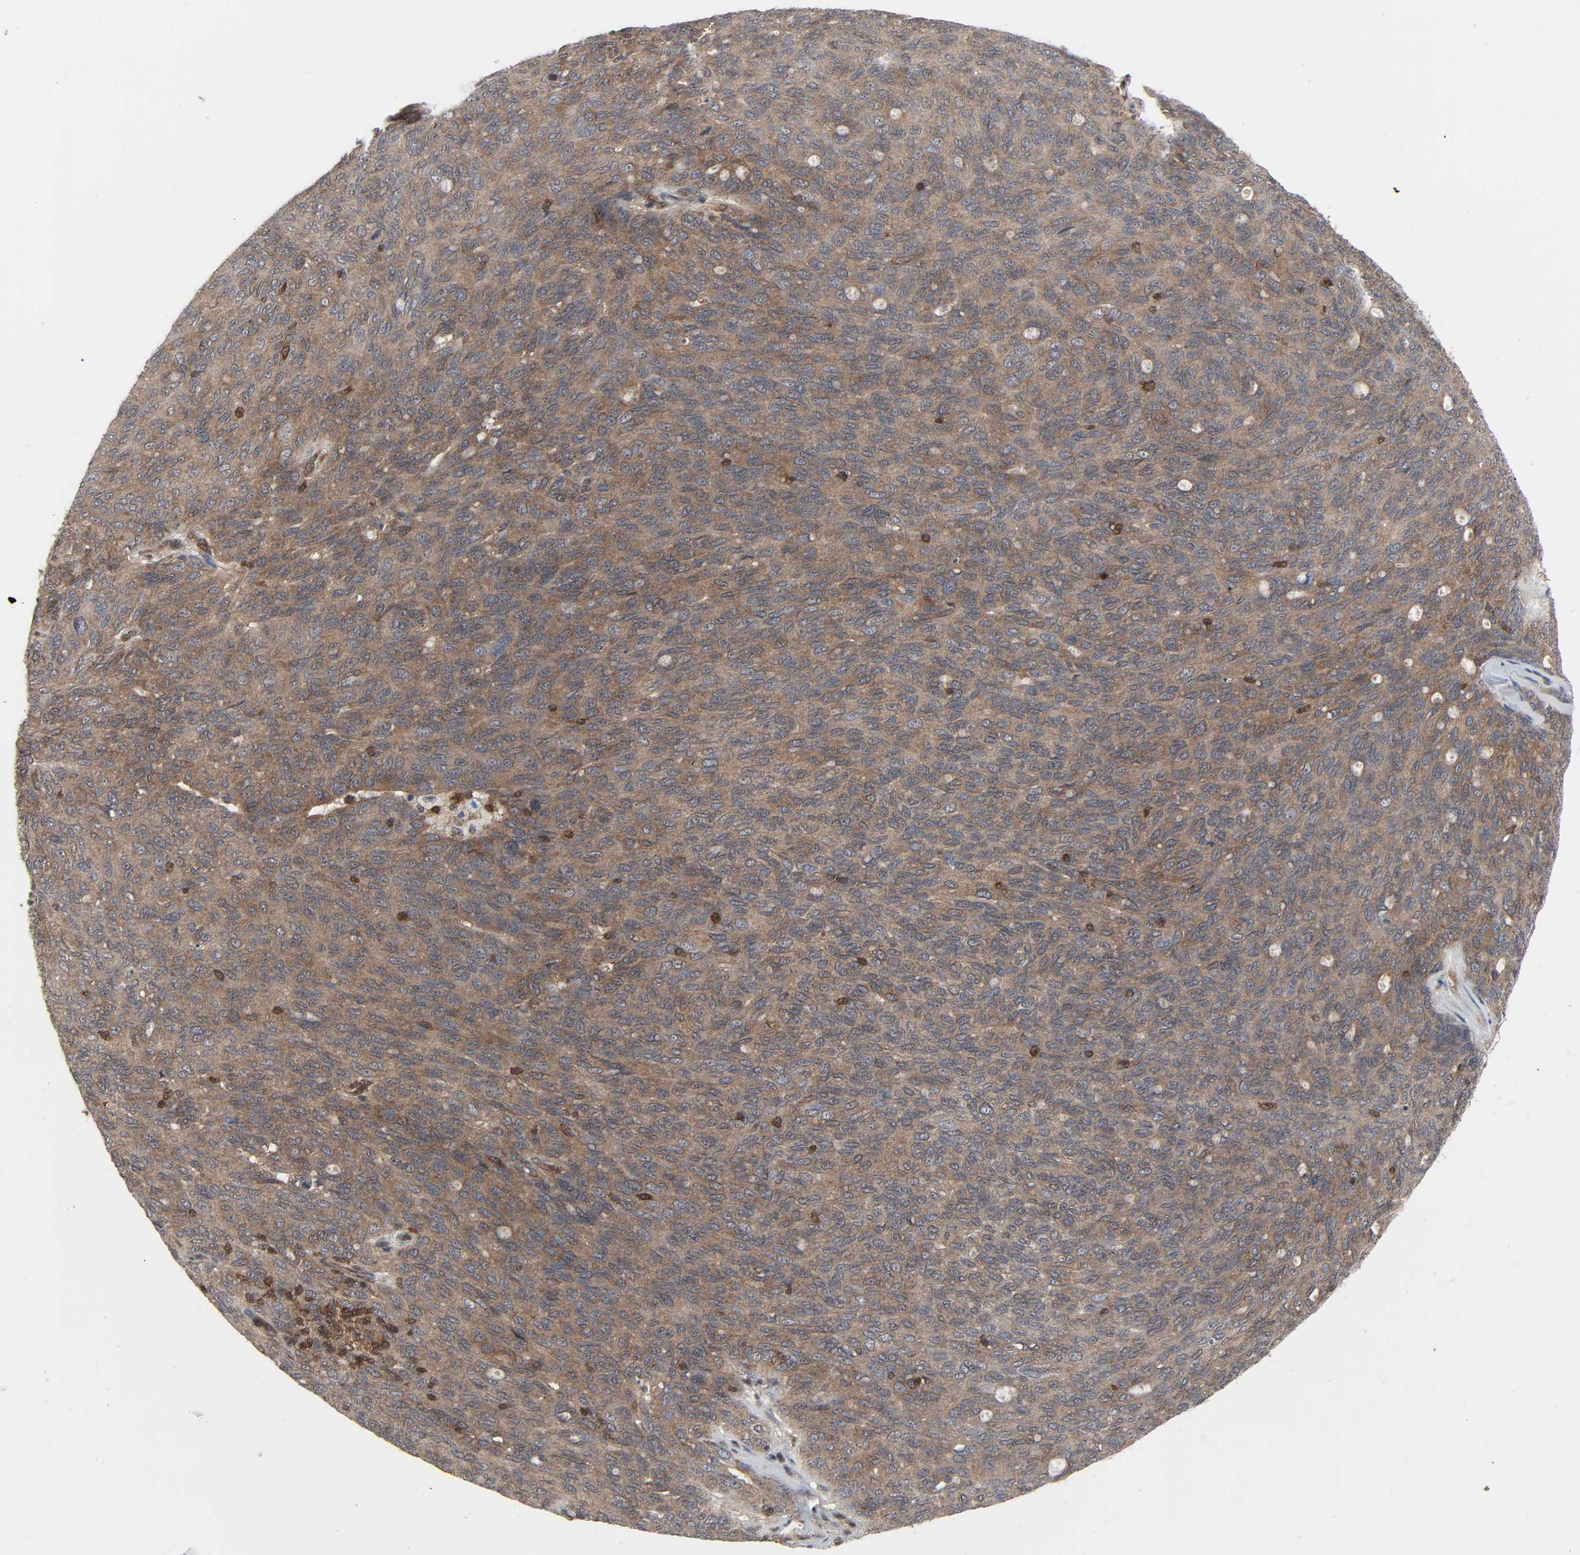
{"staining": {"intensity": "weak", "quantity": ">75%", "location": "cytoplasmic/membranous"}, "tissue": "ovarian cancer", "cell_type": "Tumor cells", "image_type": "cancer", "snomed": [{"axis": "morphology", "description": "Carcinoma, endometroid"}, {"axis": "topography", "description": "Ovary"}], "caption": "Ovarian cancer stained for a protein (brown) shows weak cytoplasmic/membranous positive expression in approximately >75% of tumor cells.", "gene": "GSK3A", "patient": {"sex": "female", "age": 60}}